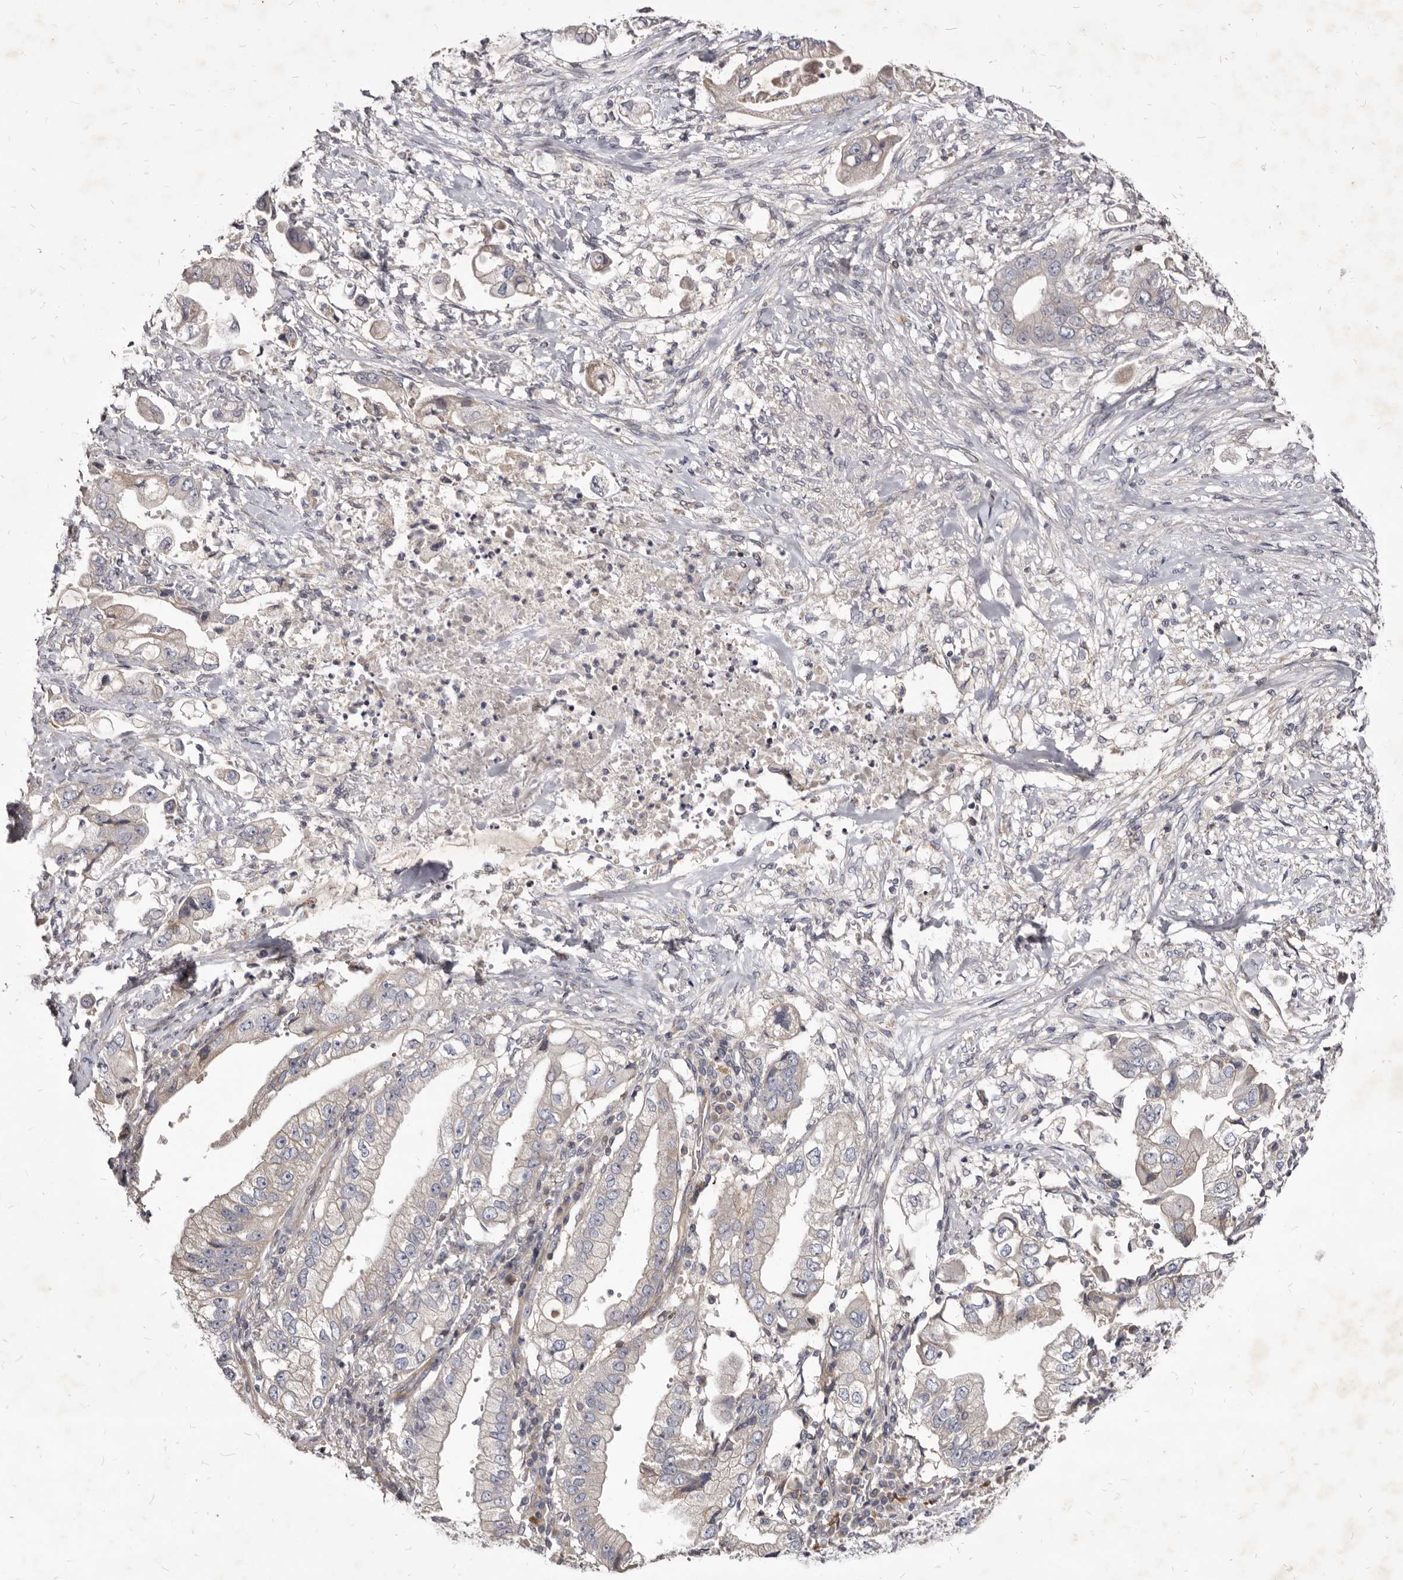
{"staining": {"intensity": "negative", "quantity": "none", "location": "none"}, "tissue": "stomach cancer", "cell_type": "Tumor cells", "image_type": "cancer", "snomed": [{"axis": "morphology", "description": "Adenocarcinoma, NOS"}, {"axis": "topography", "description": "Stomach"}], "caption": "IHC histopathology image of neoplastic tissue: stomach adenocarcinoma stained with DAB (3,3'-diaminobenzidine) shows no significant protein staining in tumor cells.", "gene": "FAS", "patient": {"sex": "male", "age": 62}}